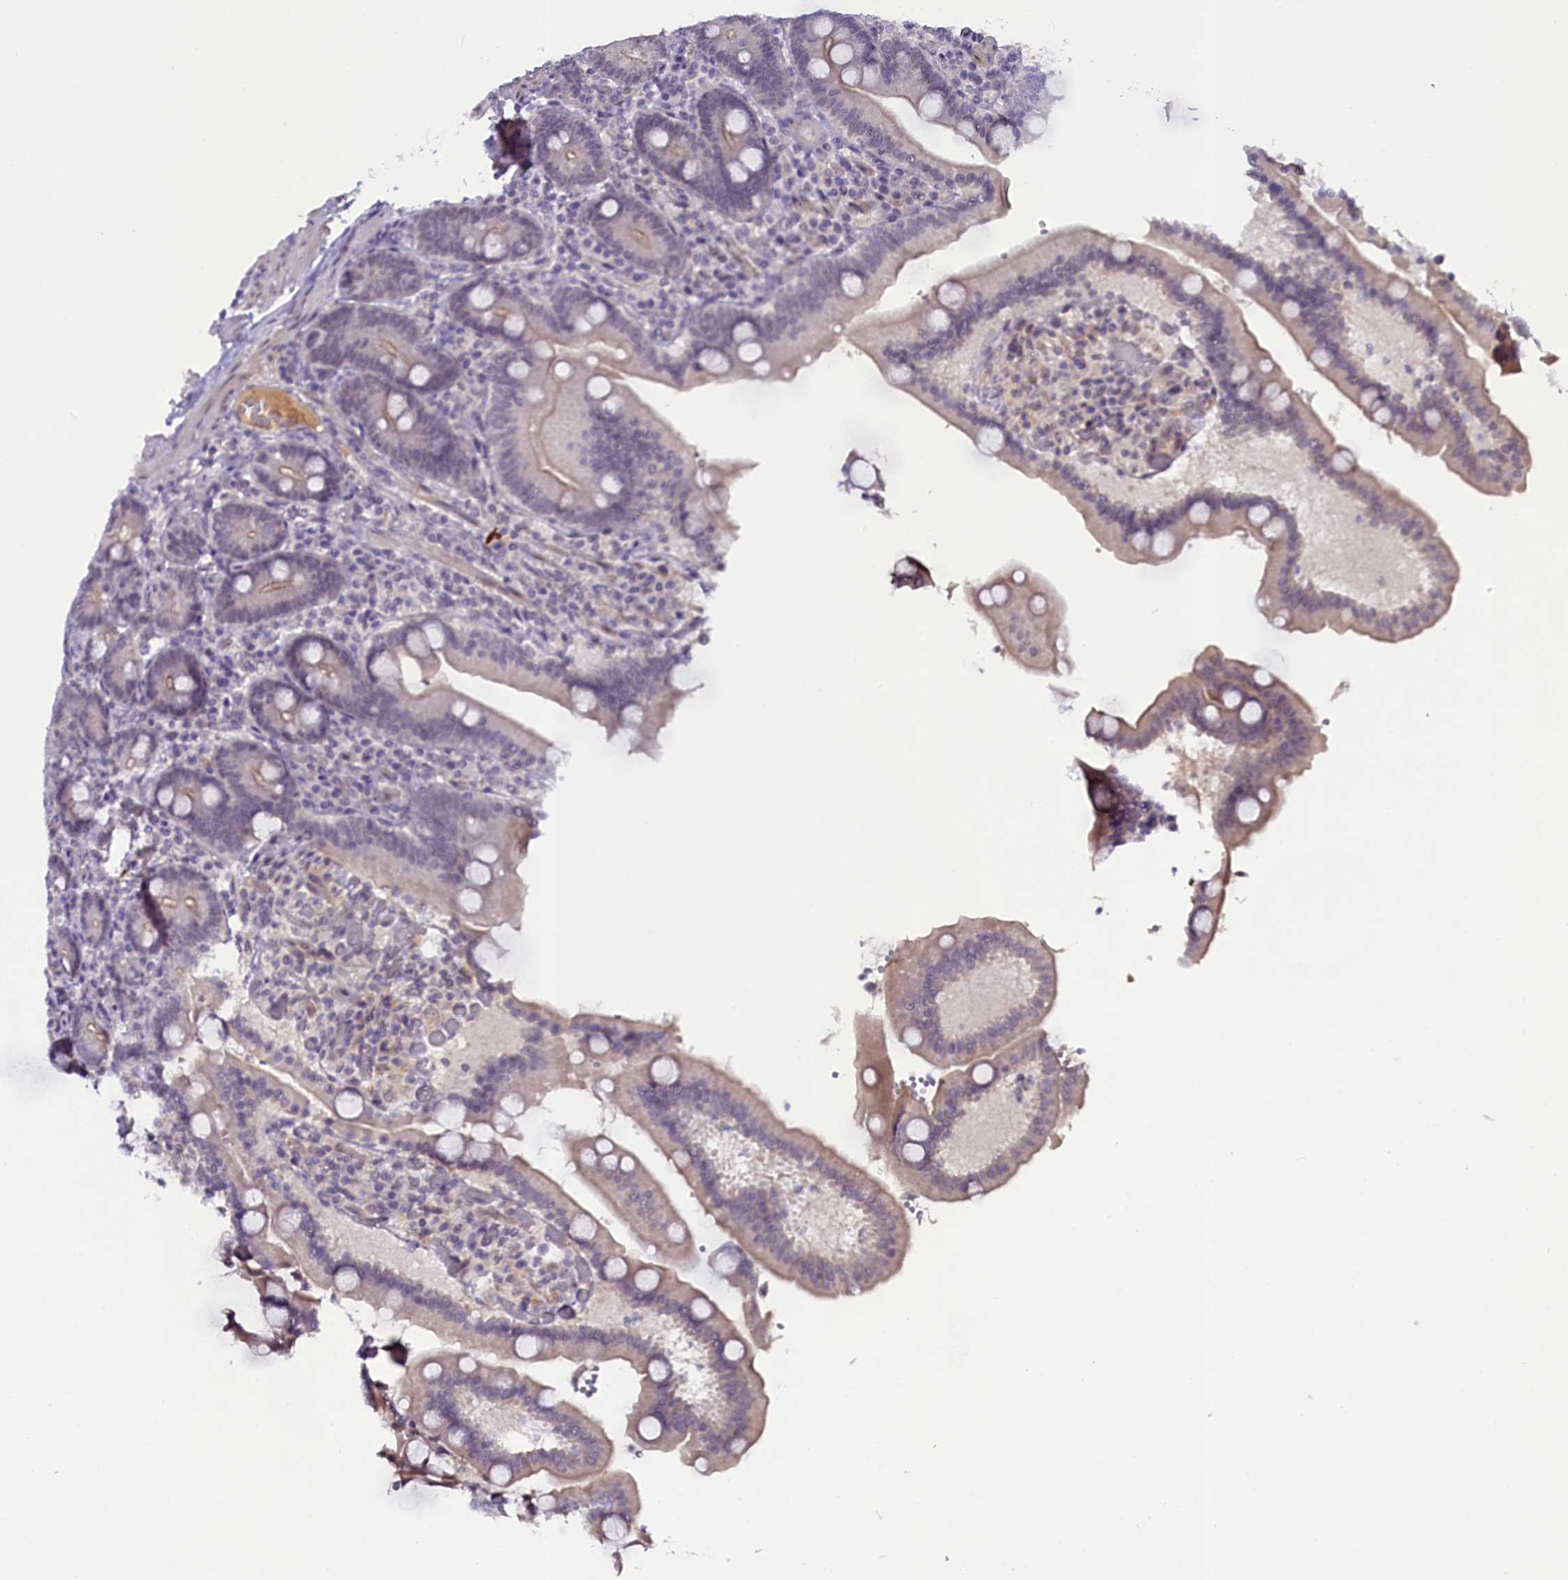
{"staining": {"intensity": "negative", "quantity": "none", "location": "none"}, "tissue": "duodenum", "cell_type": "Glandular cells", "image_type": "normal", "snomed": [{"axis": "morphology", "description": "Normal tissue, NOS"}, {"axis": "topography", "description": "Duodenum"}], "caption": "An immunohistochemistry (IHC) photomicrograph of unremarkable duodenum is shown. There is no staining in glandular cells of duodenum.", "gene": "CRAMP1", "patient": {"sex": "female", "age": 62}}